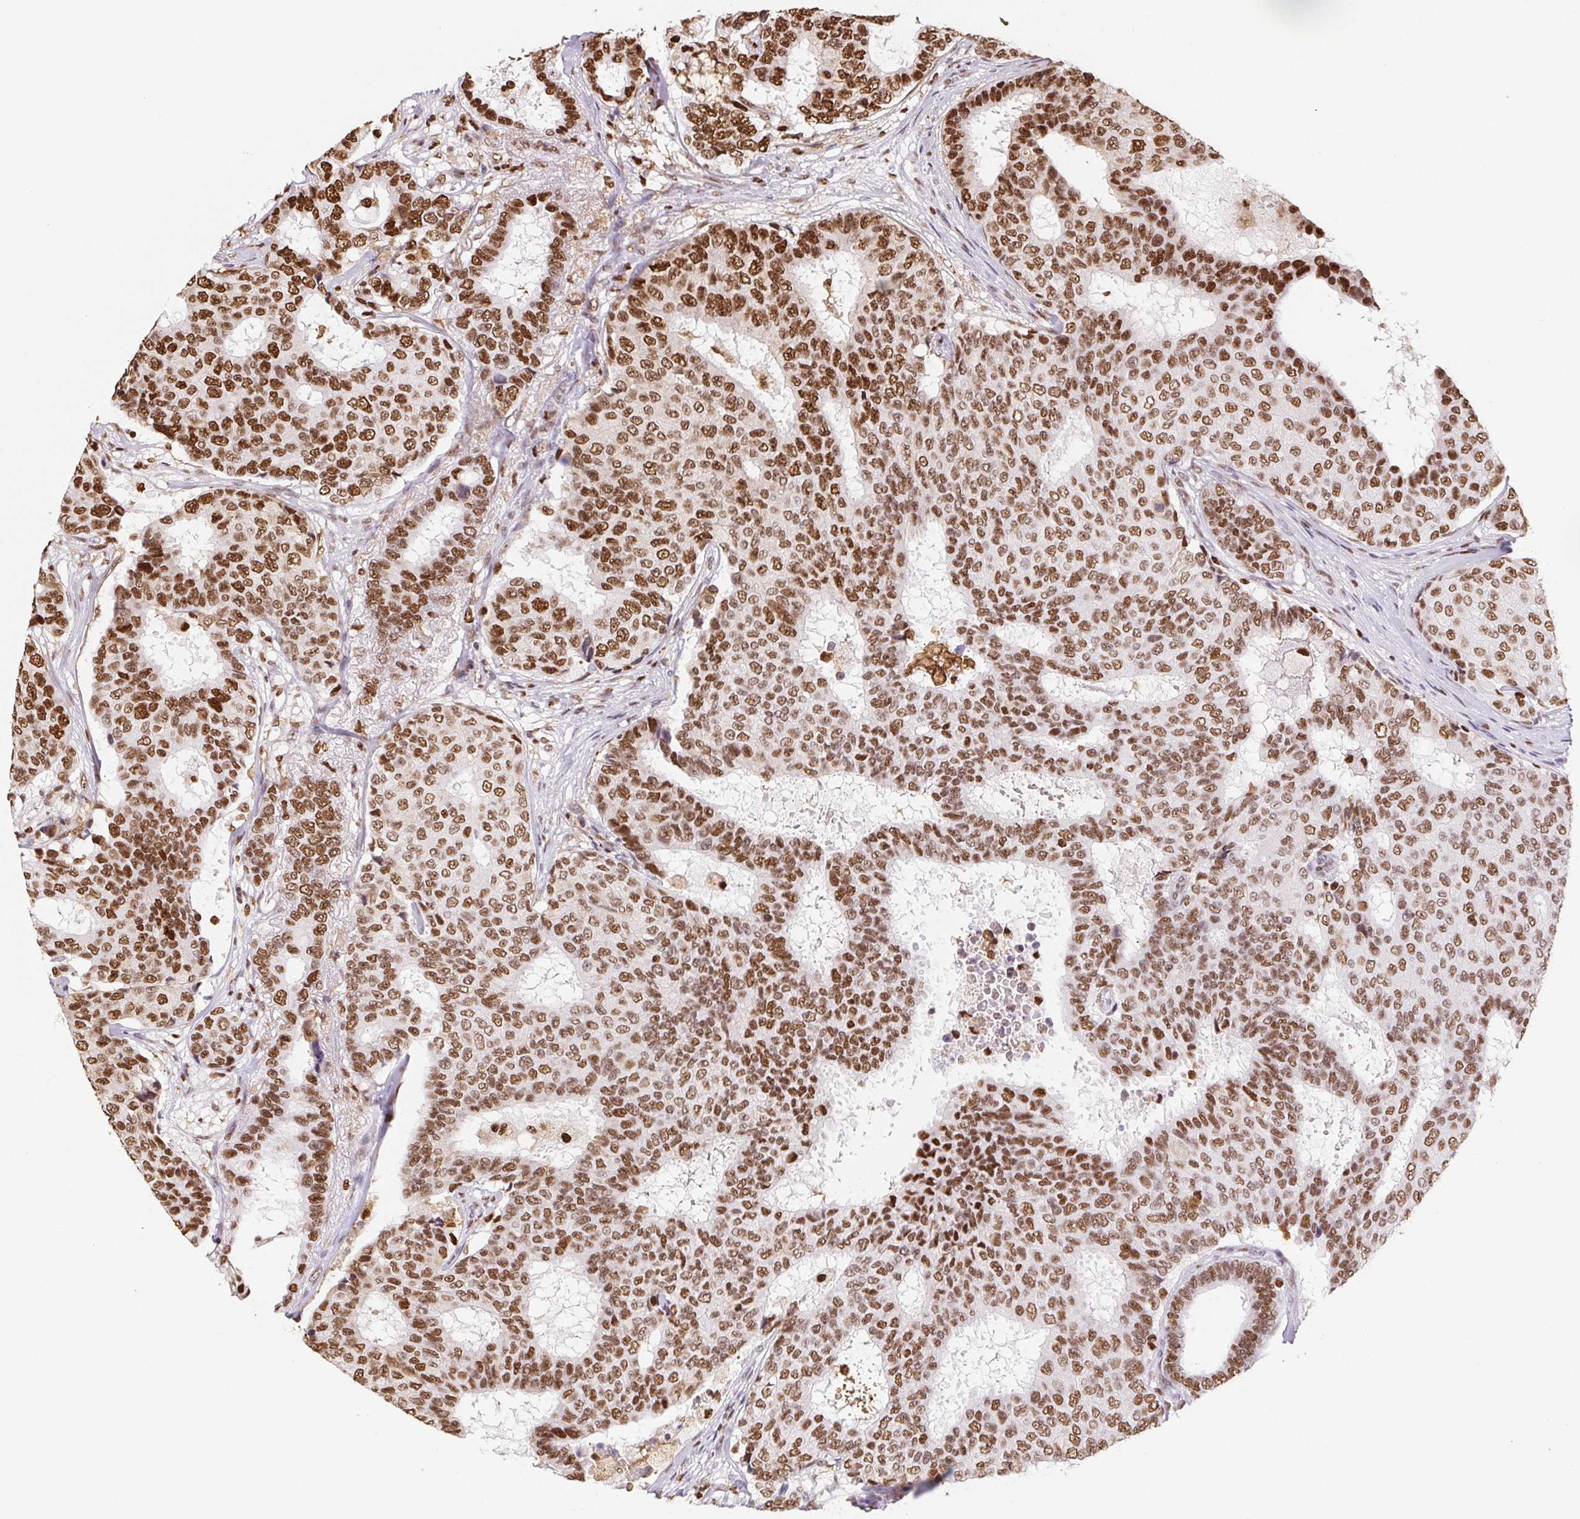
{"staining": {"intensity": "moderate", "quantity": ">75%", "location": "nuclear"}, "tissue": "breast cancer", "cell_type": "Tumor cells", "image_type": "cancer", "snomed": [{"axis": "morphology", "description": "Duct carcinoma"}, {"axis": "topography", "description": "Breast"}], "caption": "Protein staining exhibits moderate nuclear expression in approximately >75% of tumor cells in intraductal carcinoma (breast).", "gene": "SET", "patient": {"sex": "female", "age": 75}}